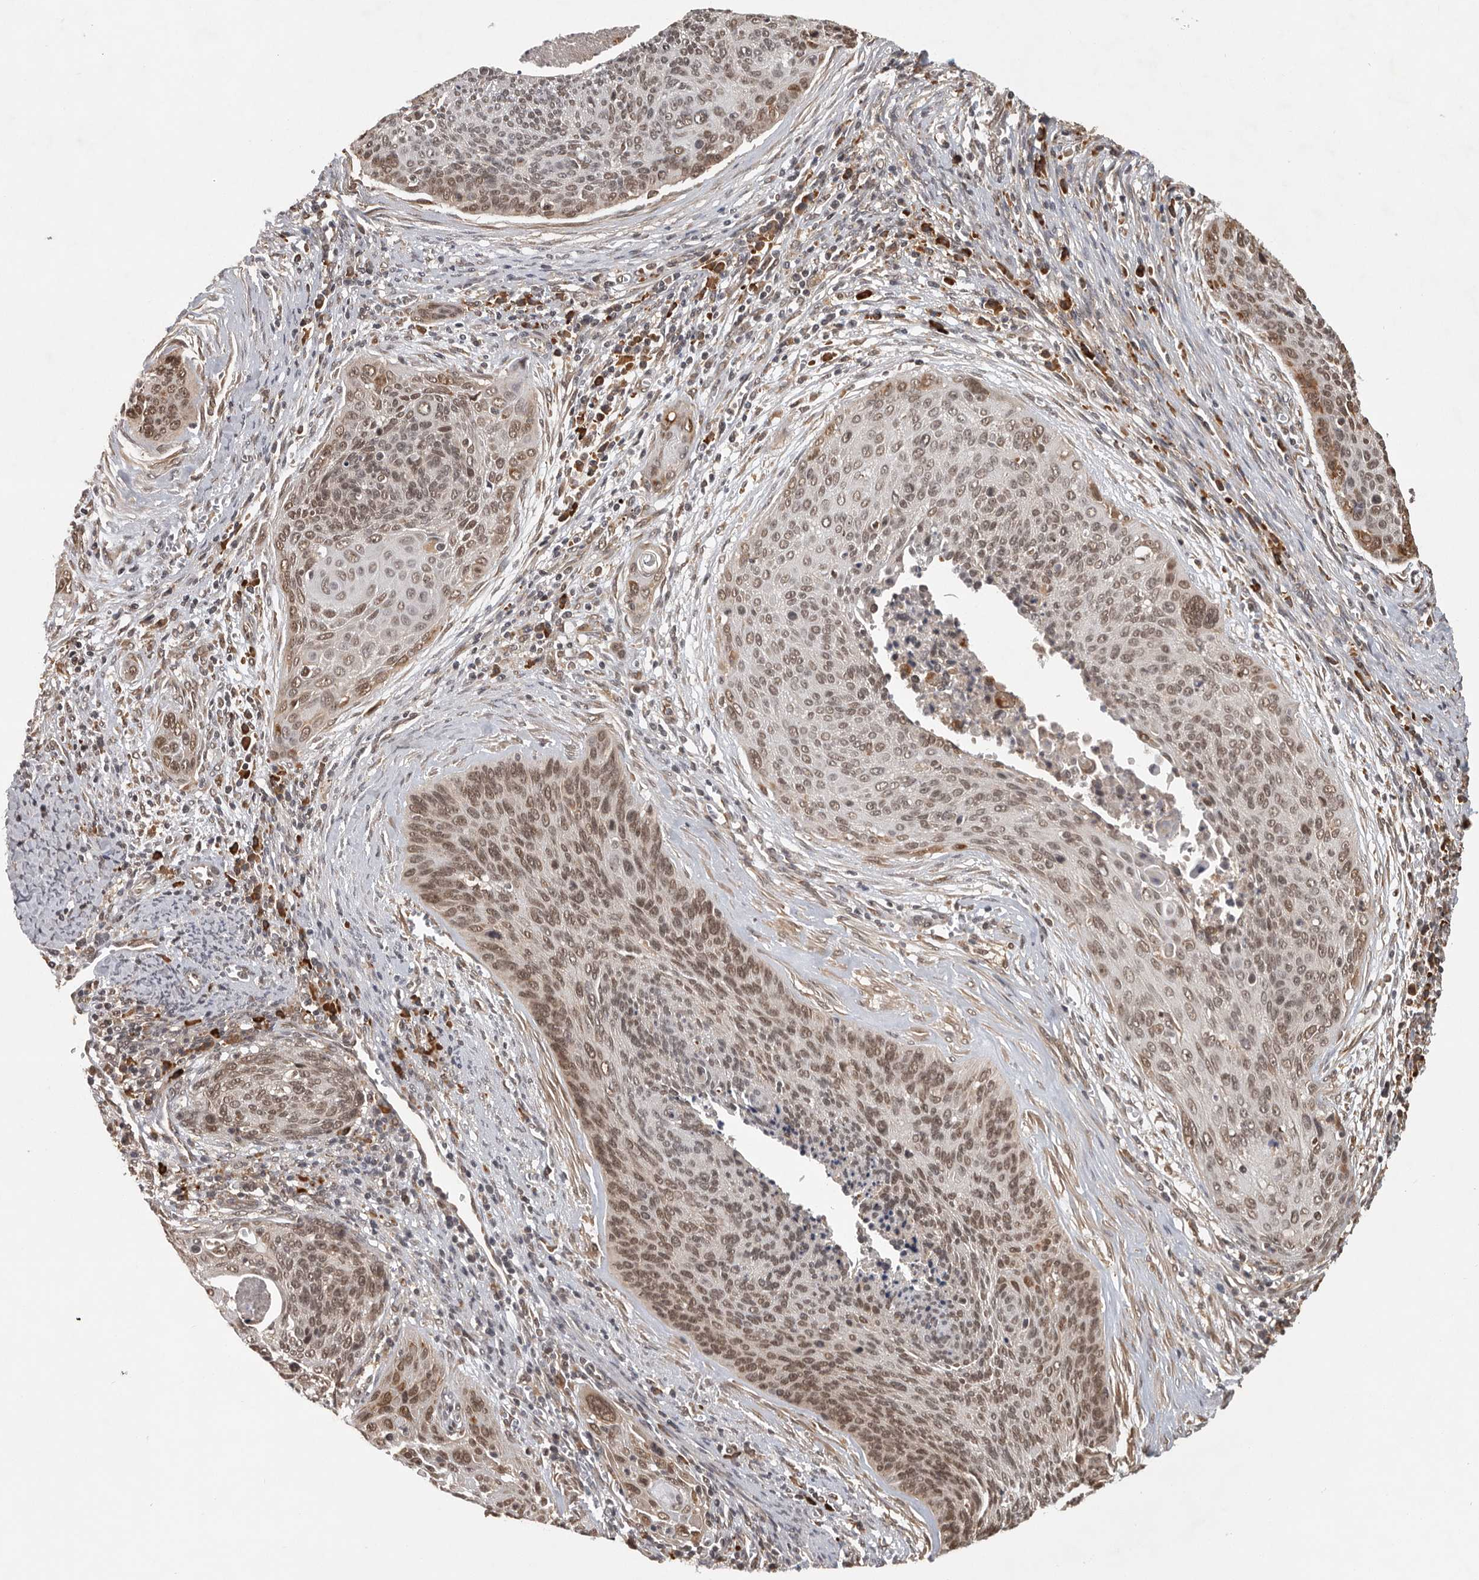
{"staining": {"intensity": "moderate", "quantity": ">75%", "location": "nuclear"}, "tissue": "cervical cancer", "cell_type": "Tumor cells", "image_type": "cancer", "snomed": [{"axis": "morphology", "description": "Squamous cell carcinoma, NOS"}, {"axis": "topography", "description": "Cervix"}], "caption": "Tumor cells reveal medium levels of moderate nuclear positivity in approximately >75% of cells in cervical cancer (squamous cell carcinoma).", "gene": "ZNF83", "patient": {"sex": "female", "age": 55}}